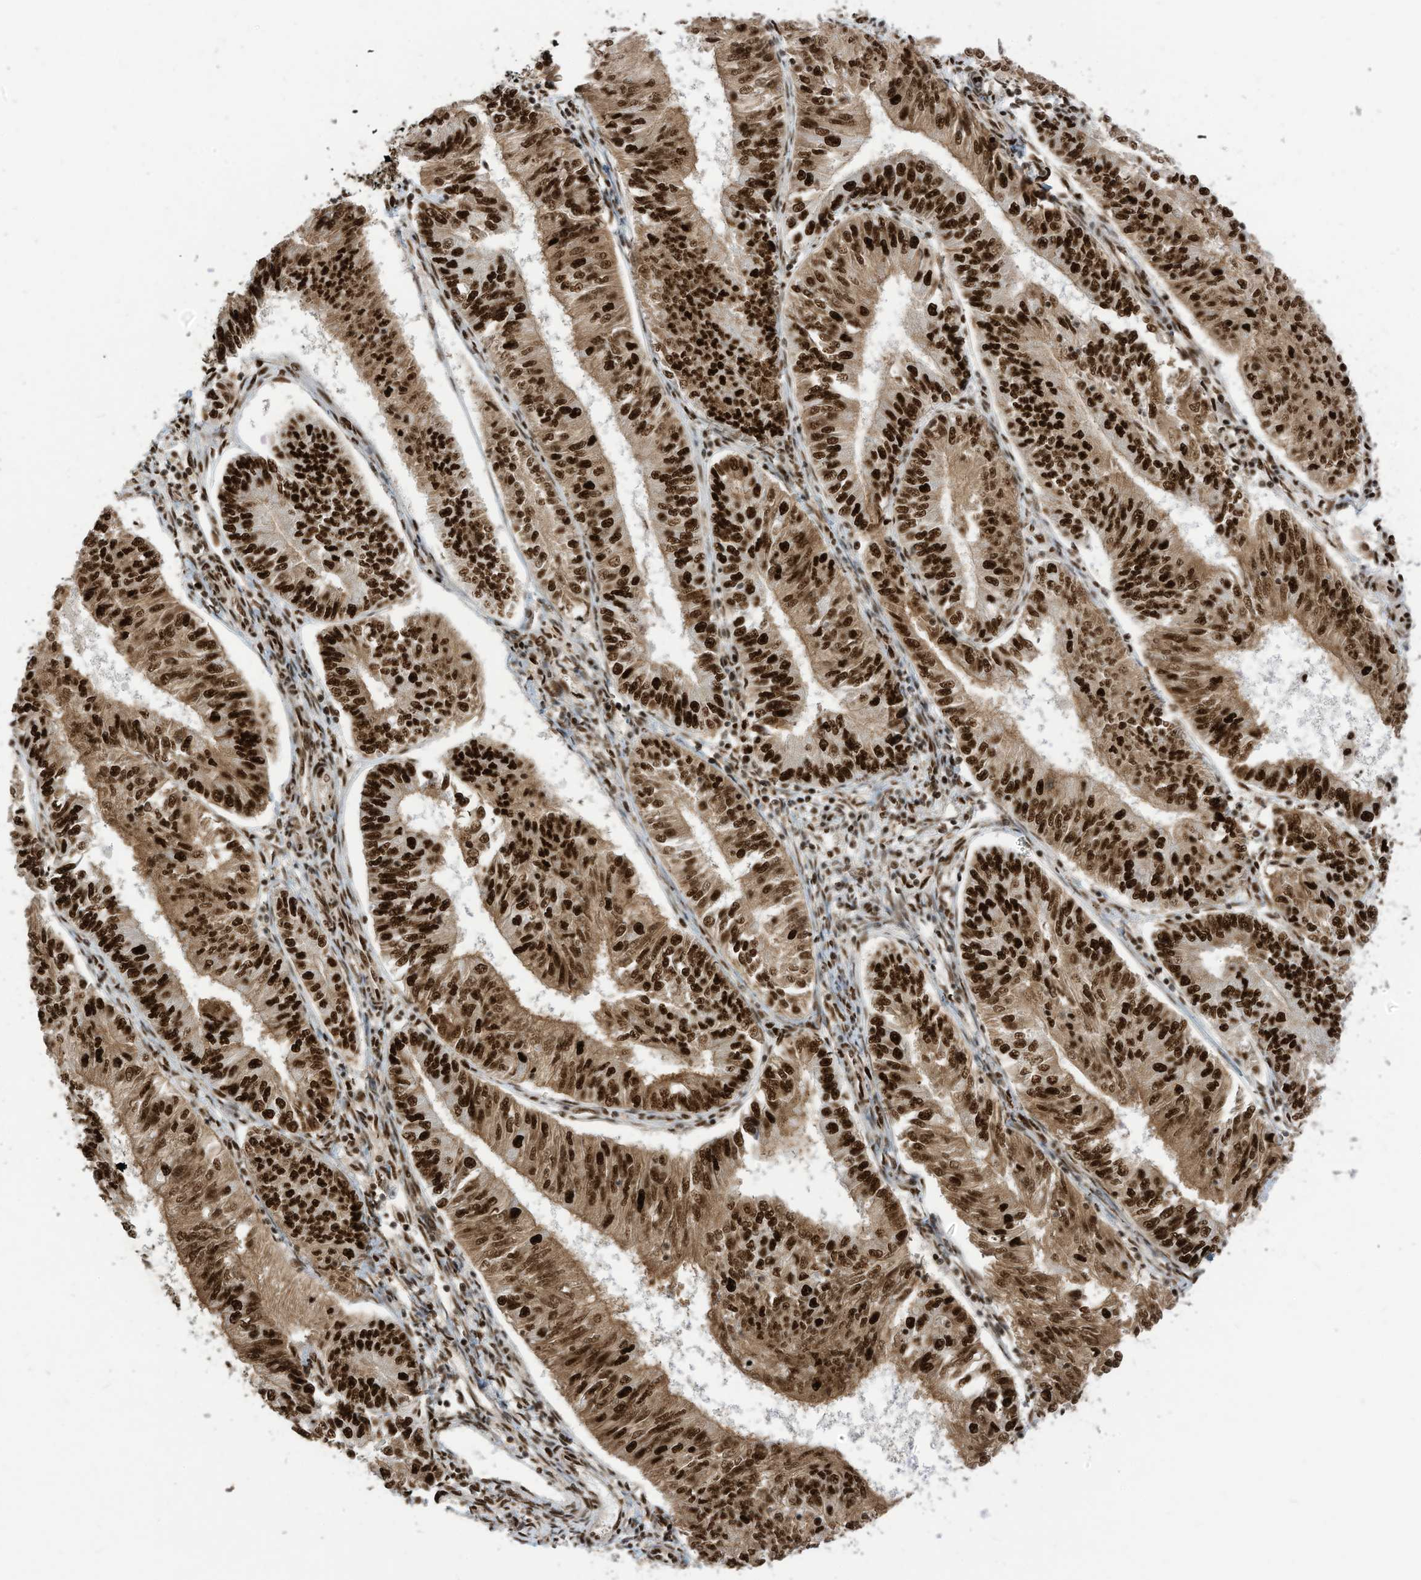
{"staining": {"intensity": "strong", "quantity": ">75%", "location": "nuclear"}, "tissue": "endometrial cancer", "cell_type": "Tumor cells", "image_type": "cancer", "snomed": [{"axis": "morphology", "description": "Adenocarcinoma, NOS"}, {"axis": "topography", "description": "Endometrium"}], "caption": "Endometrial cancer (adenocarcinoma) was stained to show a protein in brown. There is high levels of strong nuclear staining in about >75% of tumor cells. Ihc stains the protein of interest in brown and the nuclei are stained blue.", "gene": "SF3A3", "patient": {"sex": "female", "age": 58}}